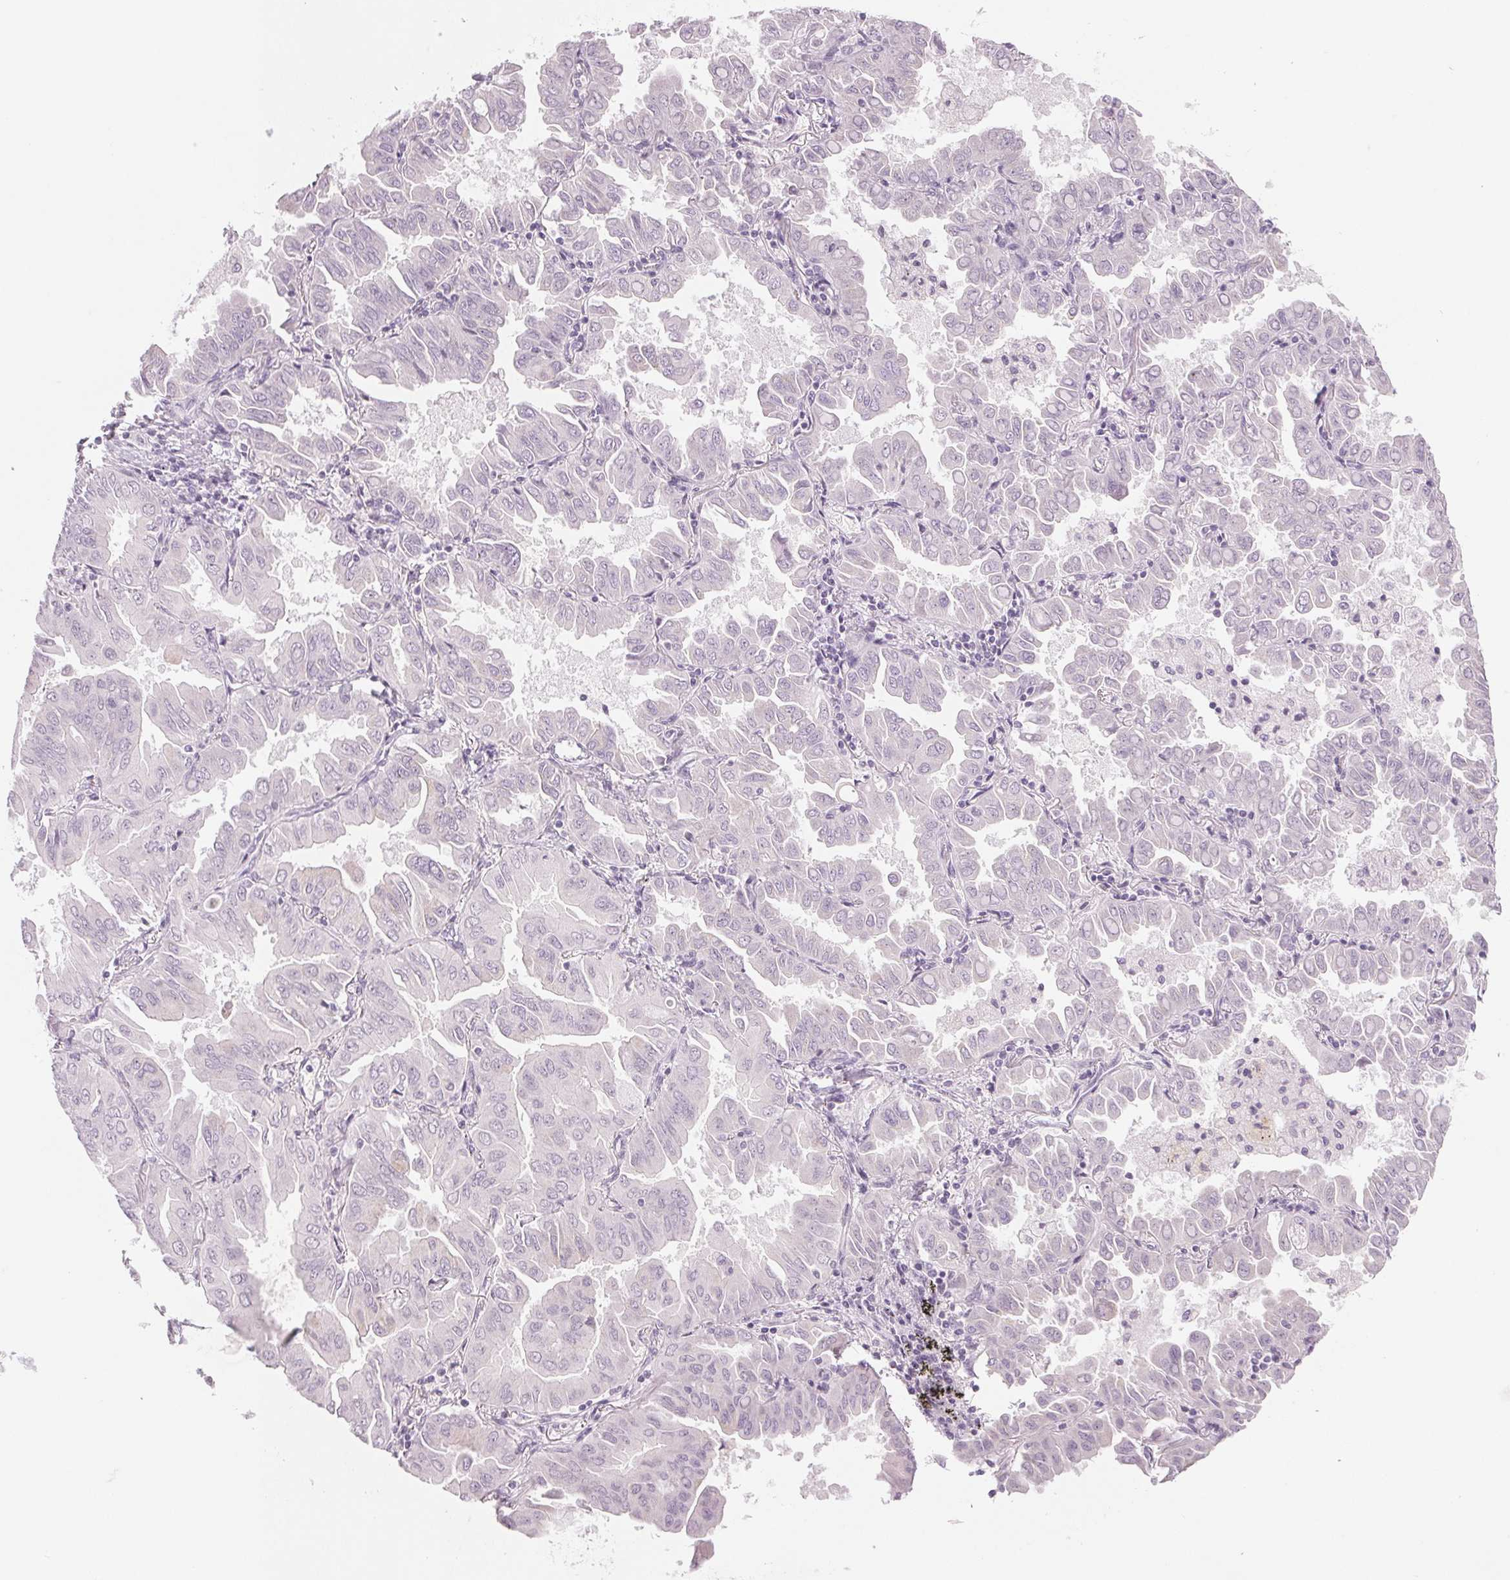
{"staining": {"intensity": "negative", "quantity": "none", "location": "none"}, "tissue": "lung cancer", "cell_type": "Tumor cells", "image_type": "cancer", "snomed": [{"axis": "morphology", "description": "Adenocarcinoma, NOS"}, {"axis": "topography", "description": "Lung"}], "caption": "Photomicrograph shows no protein expression in tumor cells of lung cancer tissue.", "gene": "EHHADH", "patient": {"sex": "male", "age": 64}}